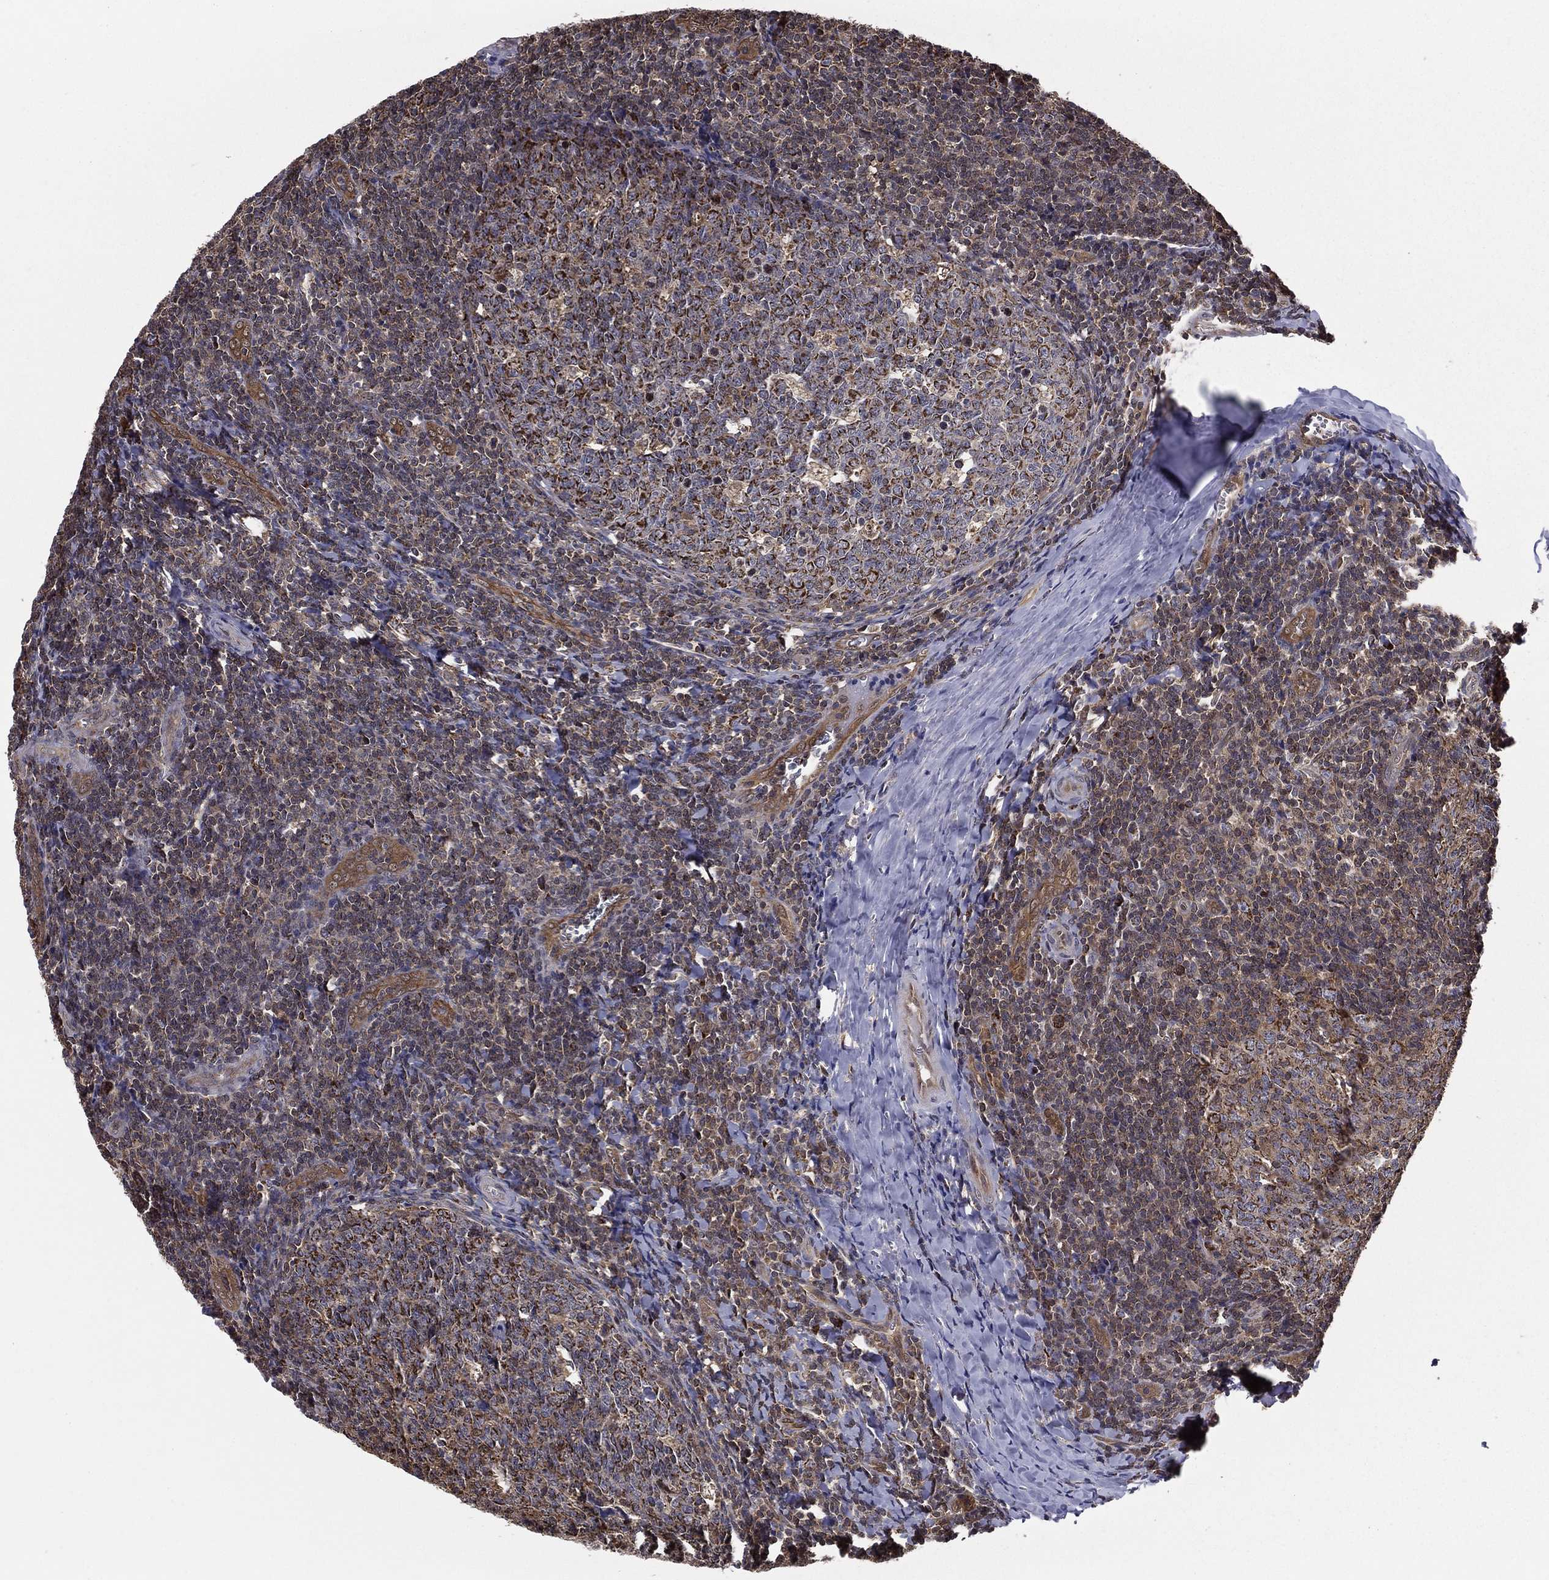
{"staining": {"intensity": "strong", "quantity": "25%-75%", "location": "cytoplasmic/membranous"}, "tissue": "tonsil", "cell_type": "Germinal center cells", "image_type": "normal", "snomed": [{"axis": "morphology", "description": "Normal tissue, NOS"}, {"axis": "topography", "description": "Tonsil"}], "caption": "Normal tonsil demonstrates strong cytoplasmic/membranous positivity in approximately 25%-75% of germinal center cells (IHC, brightfield microscopy, high magnification)..", "gene": "ENSG00000288684", "patient": {"sex": "male", "age": 20}}